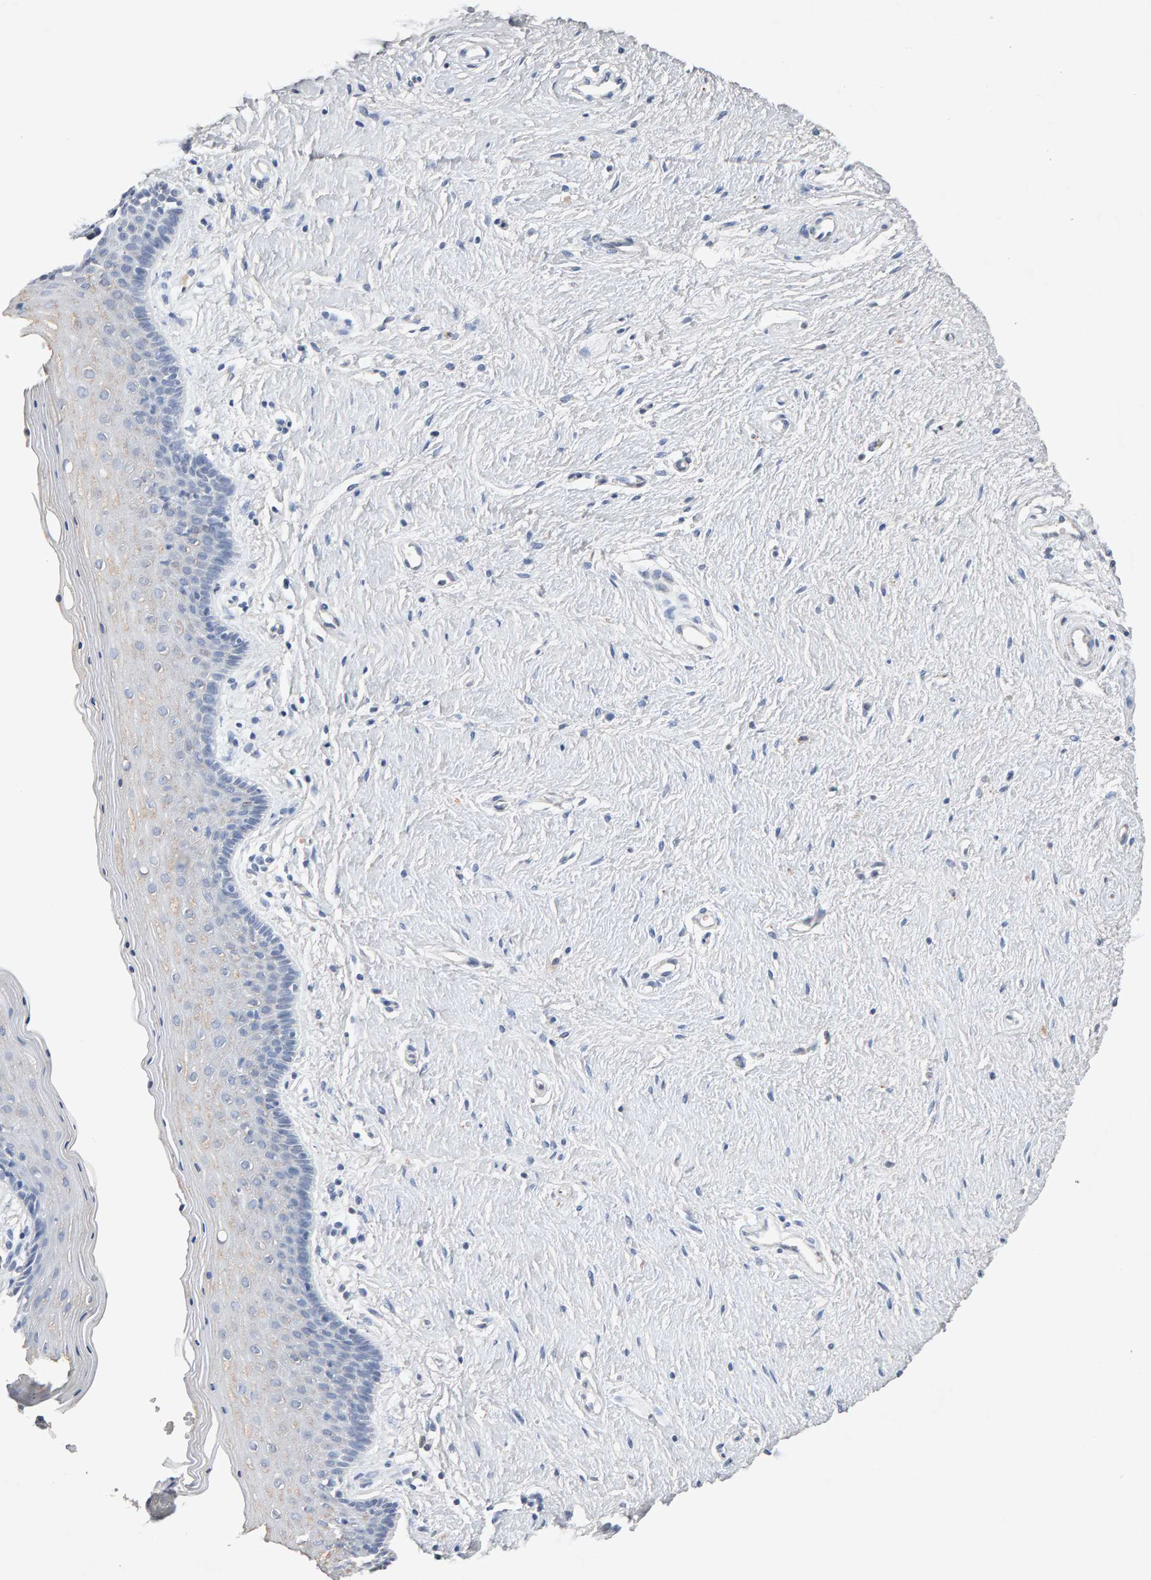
{"staining": {"intensity": "negative", "quantity": "none", "location": "none"}, "tissue": "vagina", "cell_type": "Squamous epithelial cells", "image_type": "normal", "snomed": [{"axis": "morphology", "description": "Normal tissue, NOS"}, {"axis": "topography", "description": "Vagina"}], "caption": "IHC image of normal human vagina stained for a protein (brown), which exhibits no staining in squamous epithelial cells.", "gene": "PTPRM", "patient": {"sex": "female", "age": 44}}